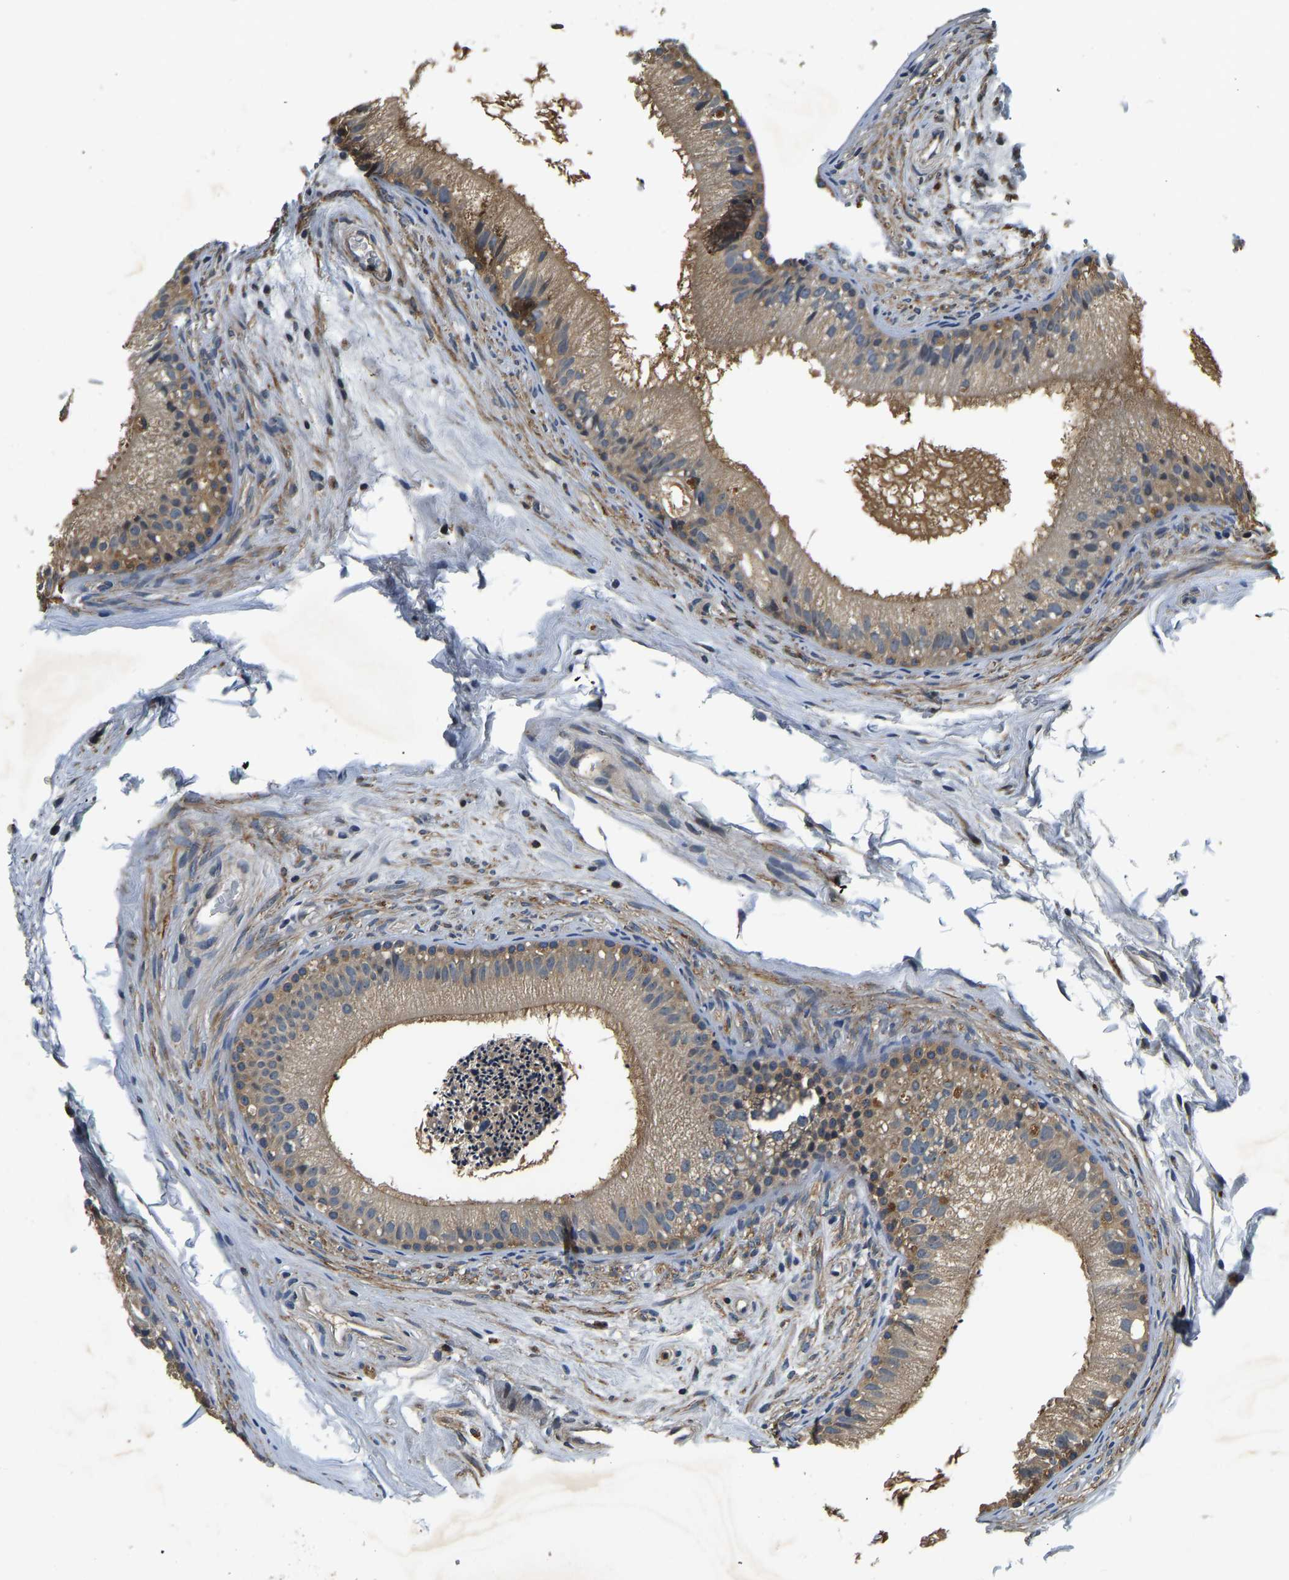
{"staining": {"intensity": "moderate", "quantity": ">75%", "location": "cytoplasmic/membranous"}, "tissue": "epididymis", "cell_type": "Glandular cells", "image_type": "normal", "snomed": [{"axis": "morphology", "description": "Normal tissue, NOS"}, {"axis": "topography", "description": "Epididymis"}], "caption": "DAB immunohistochemical staining of unremarkable human epididymis shows moderate cytoplasmic/membranous protein expression in approximately >75% of glandular cells. (brown staining indicates protein expression, while blue staining denotes nuclei).", "gene": "RESF1", "patient": {"sex": "male", "age": 56}}